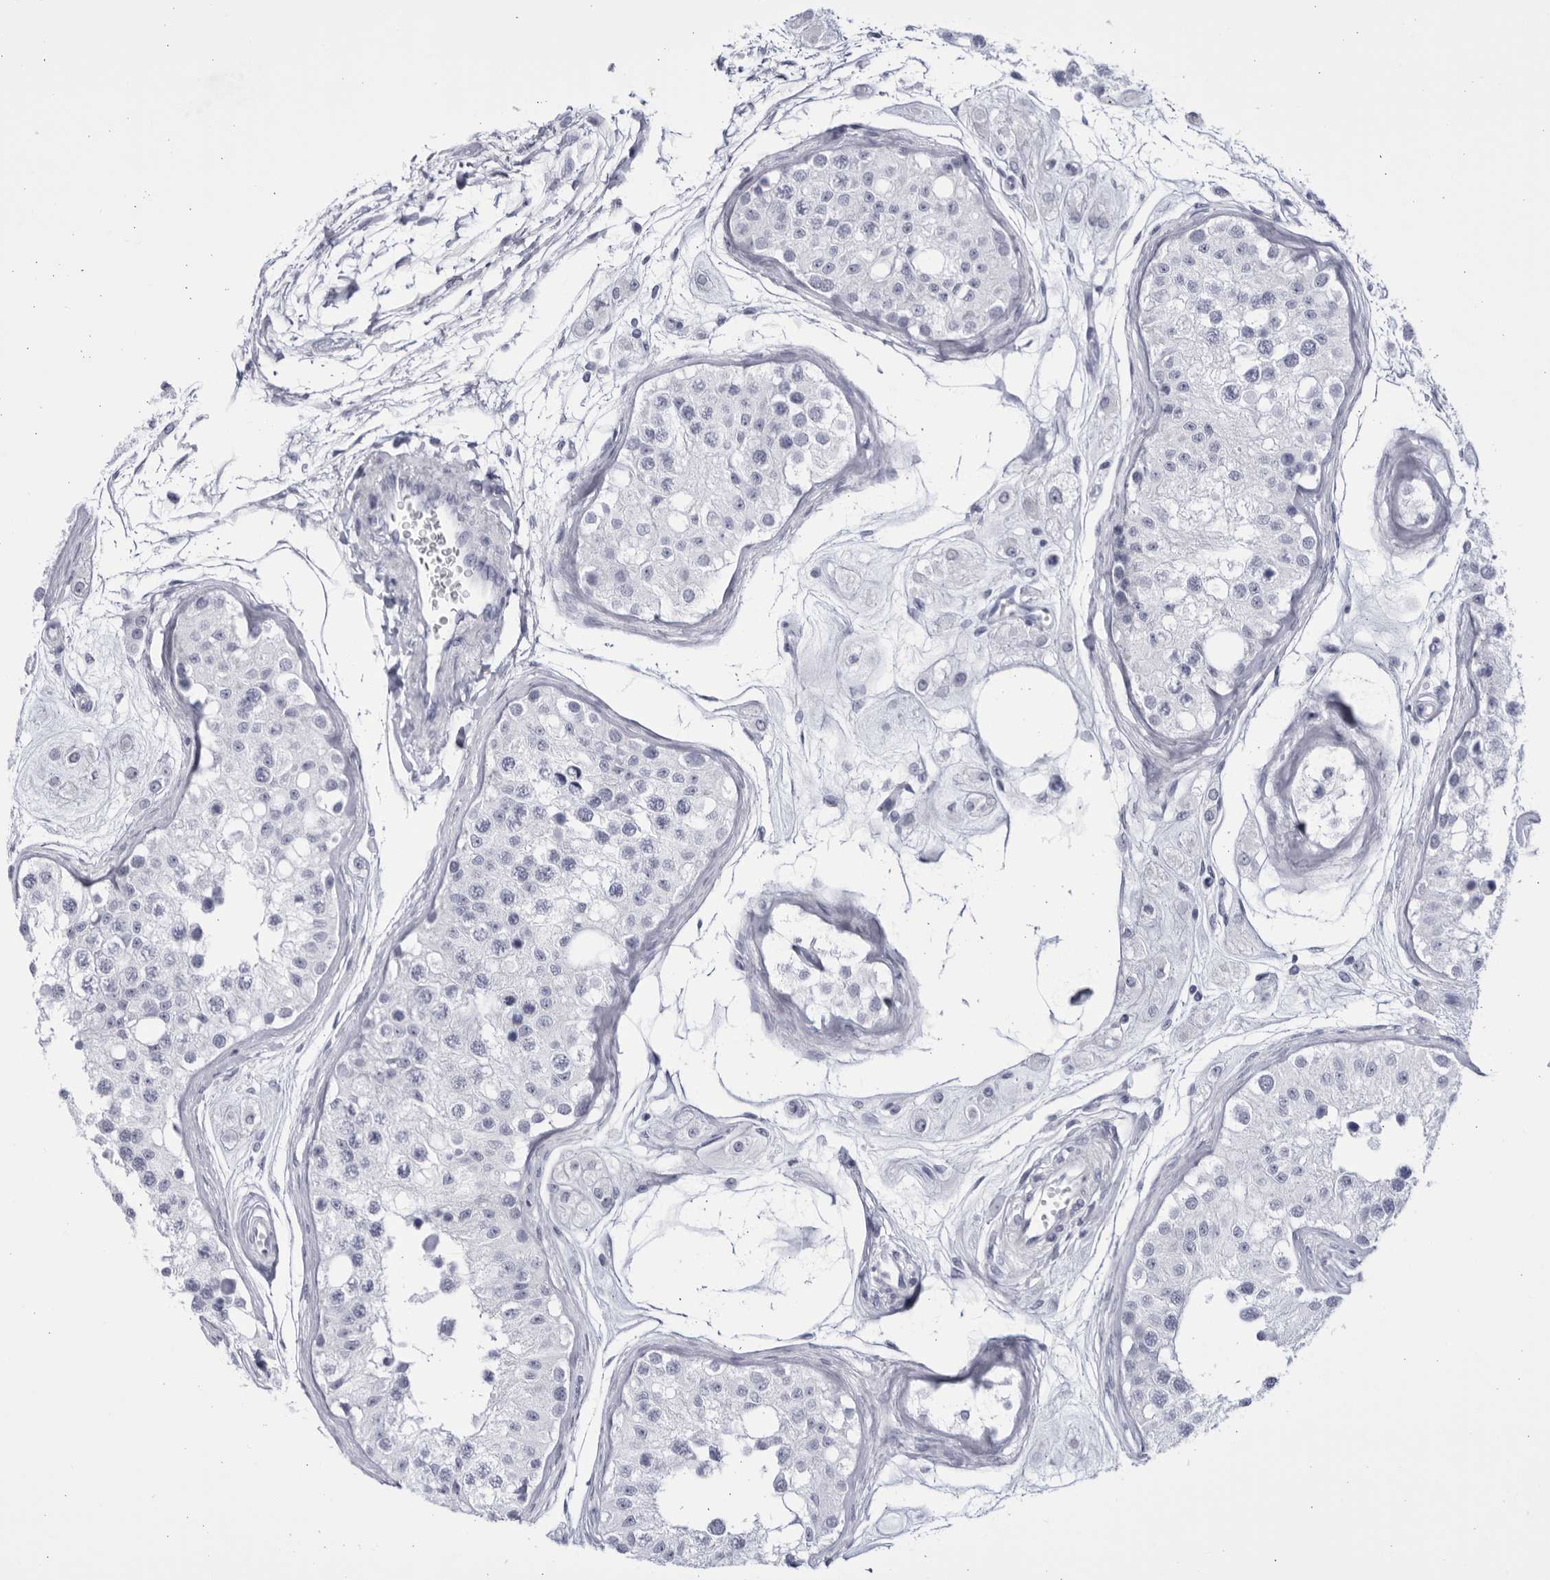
{"staining": {"intensity": "negative", "quantity": "none", "location": "none"}, "tissue": "testis", "cell_type": "Cells in seminiferous ducts", "image_type": "normal", "snomed": [{"axis": "morphology", "description": "Normal tissue, NOS"}, {"axis": "morphology", "description": "Adenocarcinoma, metastatic, NOS"}, {"axis": "topography", "description": "Testis"}], "caption": "Cells in seminiferous ducts are negative for protein expression in unremarkable human testis. The staining is performed using DAB brown chromogen with nuclei counter-stained in using hematoxylin.", "gene": "CCDC181", "patient": {"sex": "male", "age": 26}}